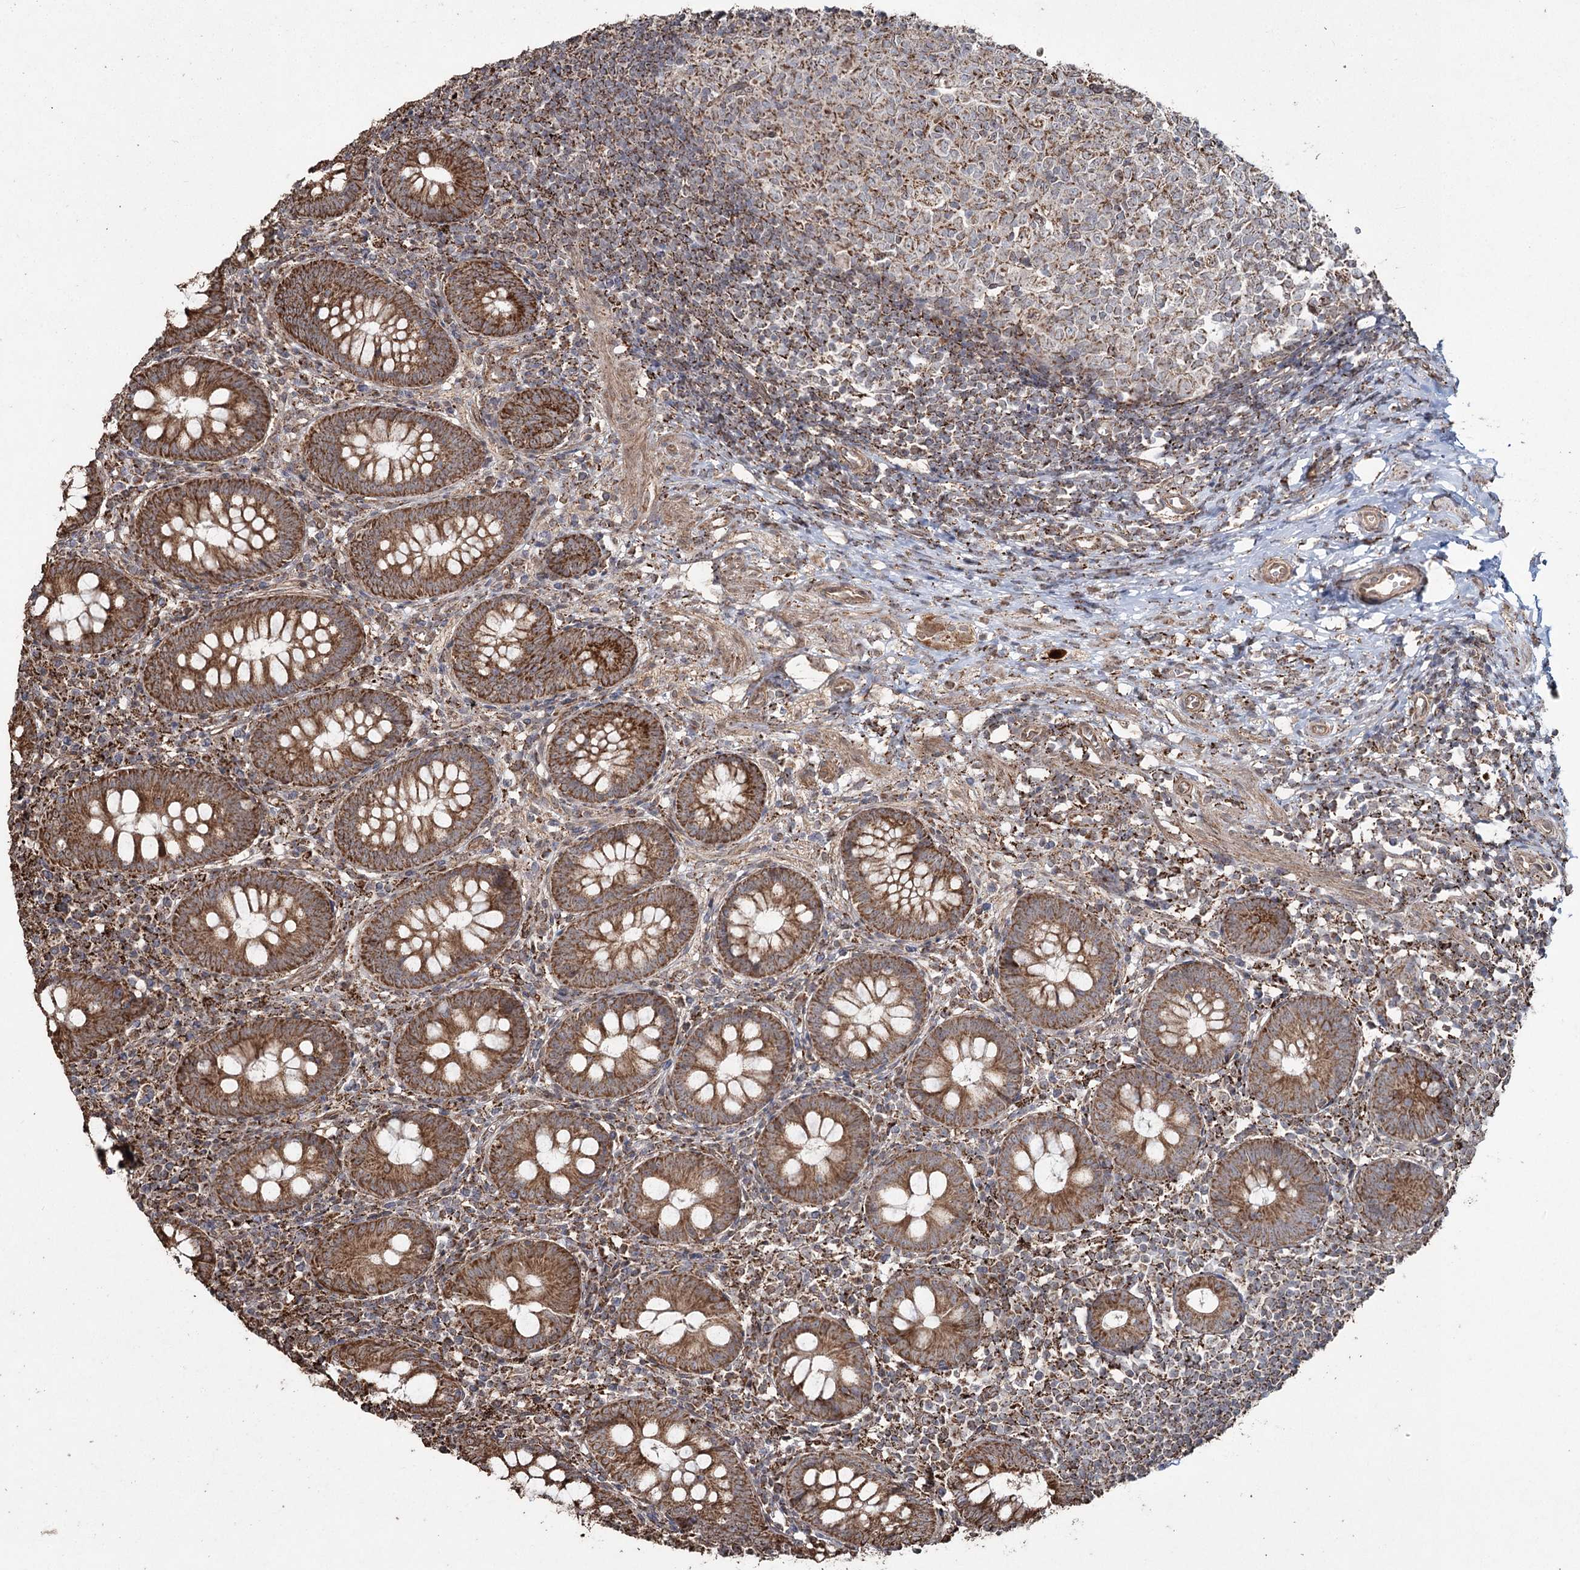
{"staining": {"intensity": "moderate", "quantity": ">75%", "location": "cytoplasmic/membranous"}, "tissue": "appendix", "cell_type": "Glandular cells", "image_type": "normal", "snomed": [{"axis": "morphology", "description": "Normal tissue, NOS"}, {"axis": "topography", "description": "Appendix"}], "caption": "Protein expression analysis of unremarkable appendix displays moderate cytoplasmic/membranous positivity in approximately >75% of glandular cells.", "gene": "SLF2", "patient": {"sex": "male", "age": 14}}